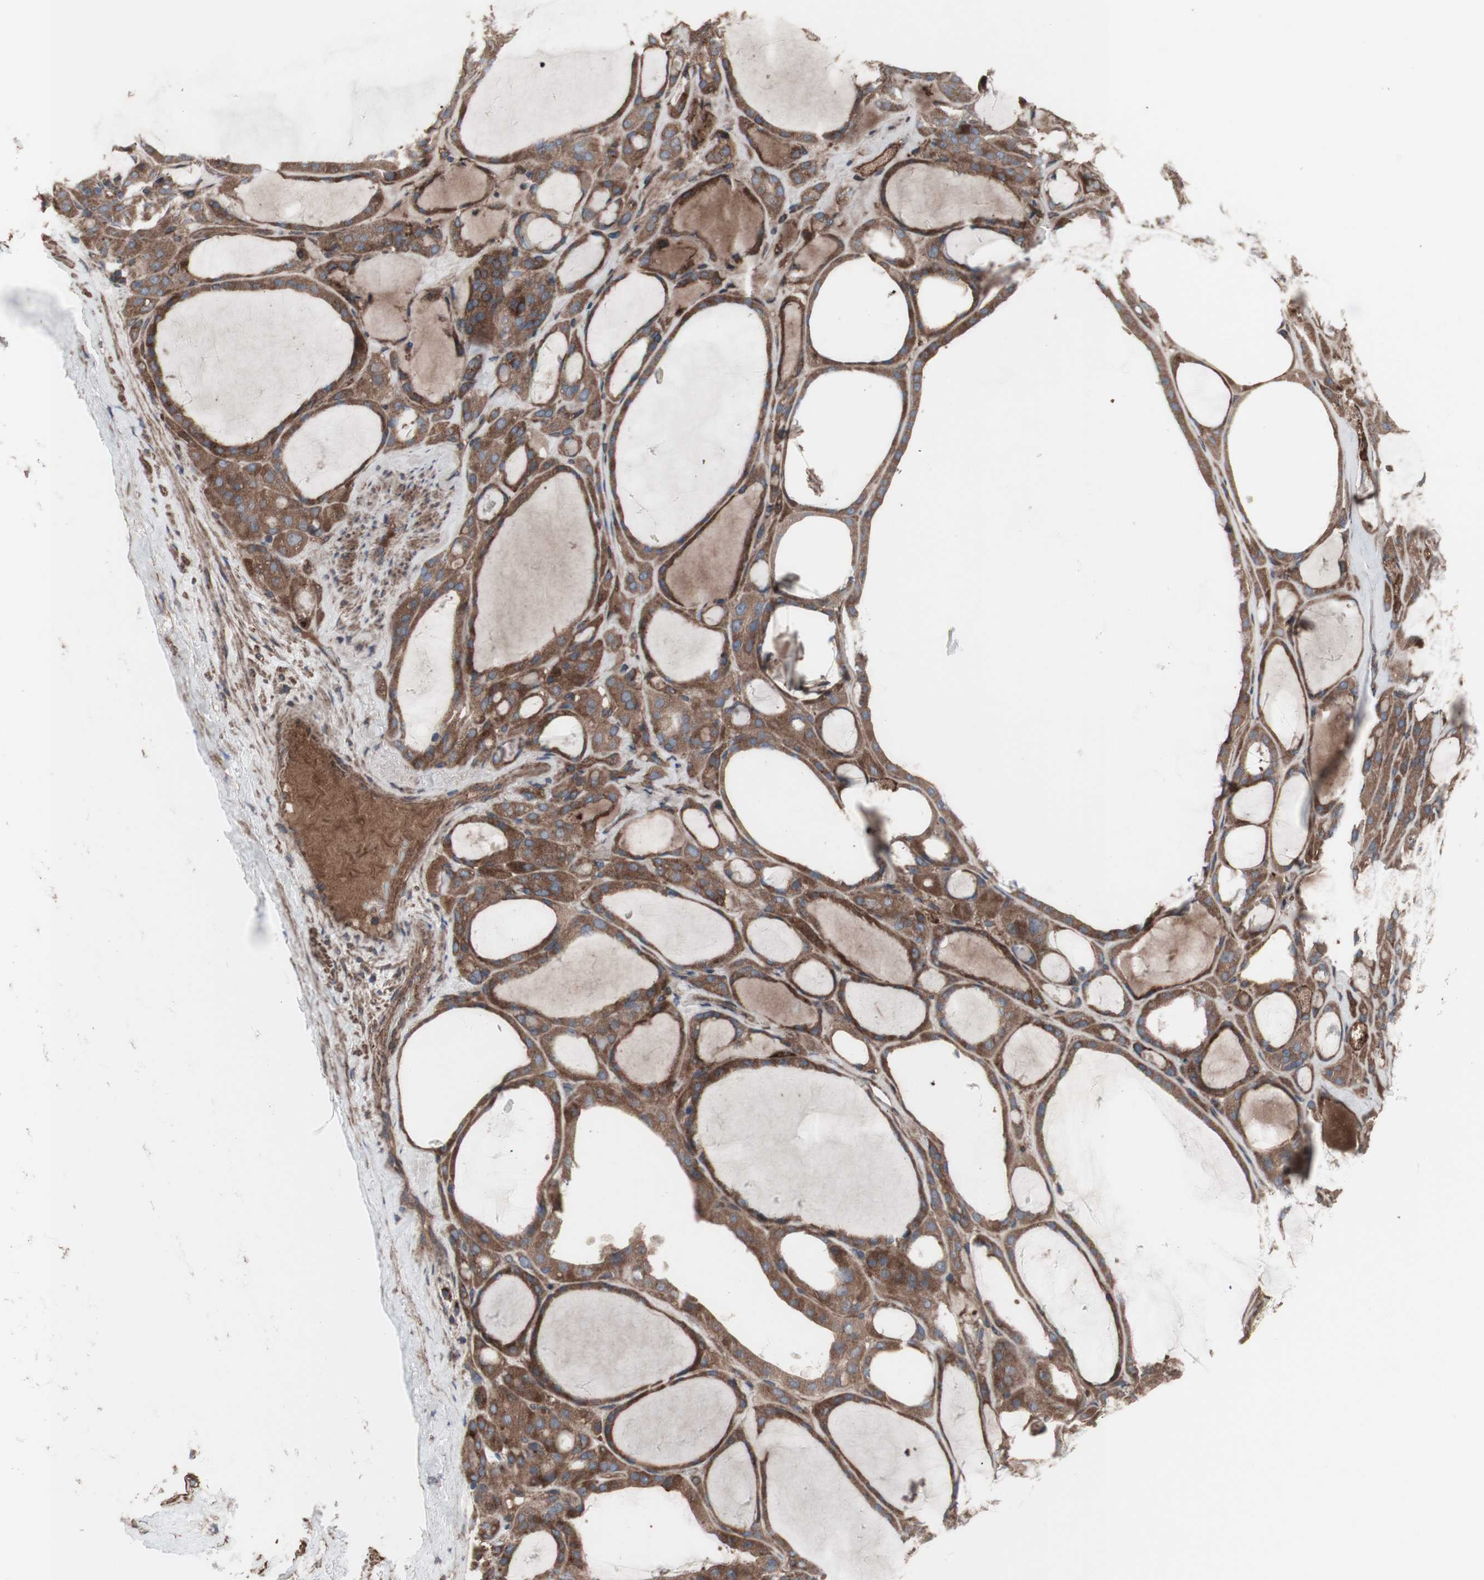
{"staining": {"intensity": "moderate", "quantity": ">75%", "location": "cytoplasmic/membranous"}, "tissue": "thyroid gland", "cell_type": "Glandular cells", "image_type": "normal", "snomed": [{"axis": "morphology", "description": "Normal tissue, NOS"}, {"axis": "morphology", "description": "Carcinoma, NOS"}, {"axis": "topography", "description": "Thyroid gland"}], "caption": "An immunohistochemistry histopathology image of normal tissue is shown. Protein staining in brown labels moderate cytoplasmic/membranous positivity in thyroid gland within glandular cells.", "gene": "COPB1", "patient": {"sex": "female", "age": 86}}